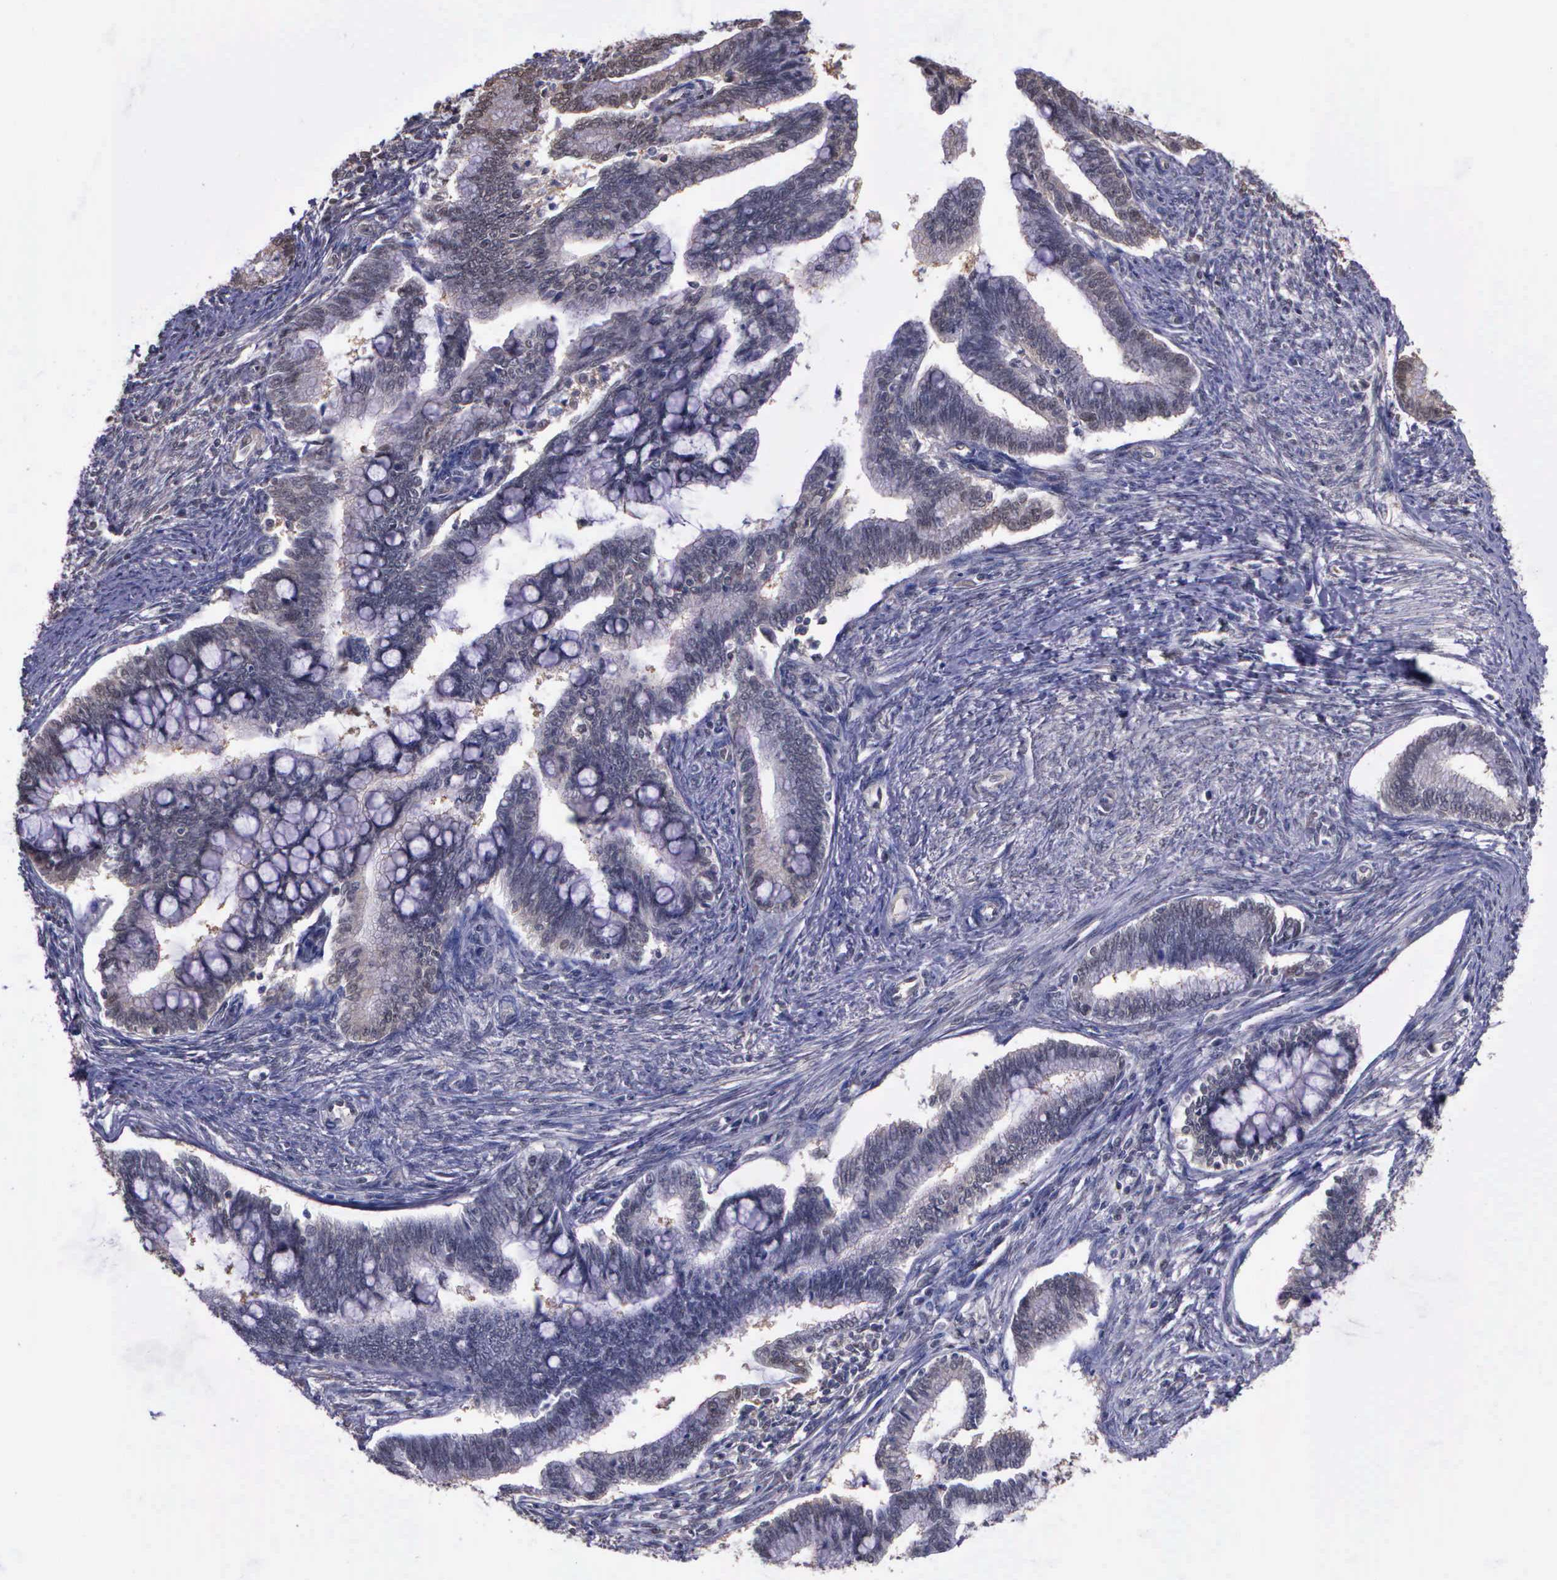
{"staining": {"intensity": "weak", "quantity": "<25%", "location": "cytoplasmic/membranous"}, "tissue": "cervical cancer", "cell_type": "Tumor cells", "image_type": "cancer", "snomed": [{"axis": "morphology", "description": "Adenocarcinoma, NOS"}, {"axis": "topography", "description": "Cervix"}], "caption": "The micrograph demonstrates no significant staining in tumor cells of cervical cancer.", "gene": "PSMC1", "patient": {"sex": "female", "age": 36}}